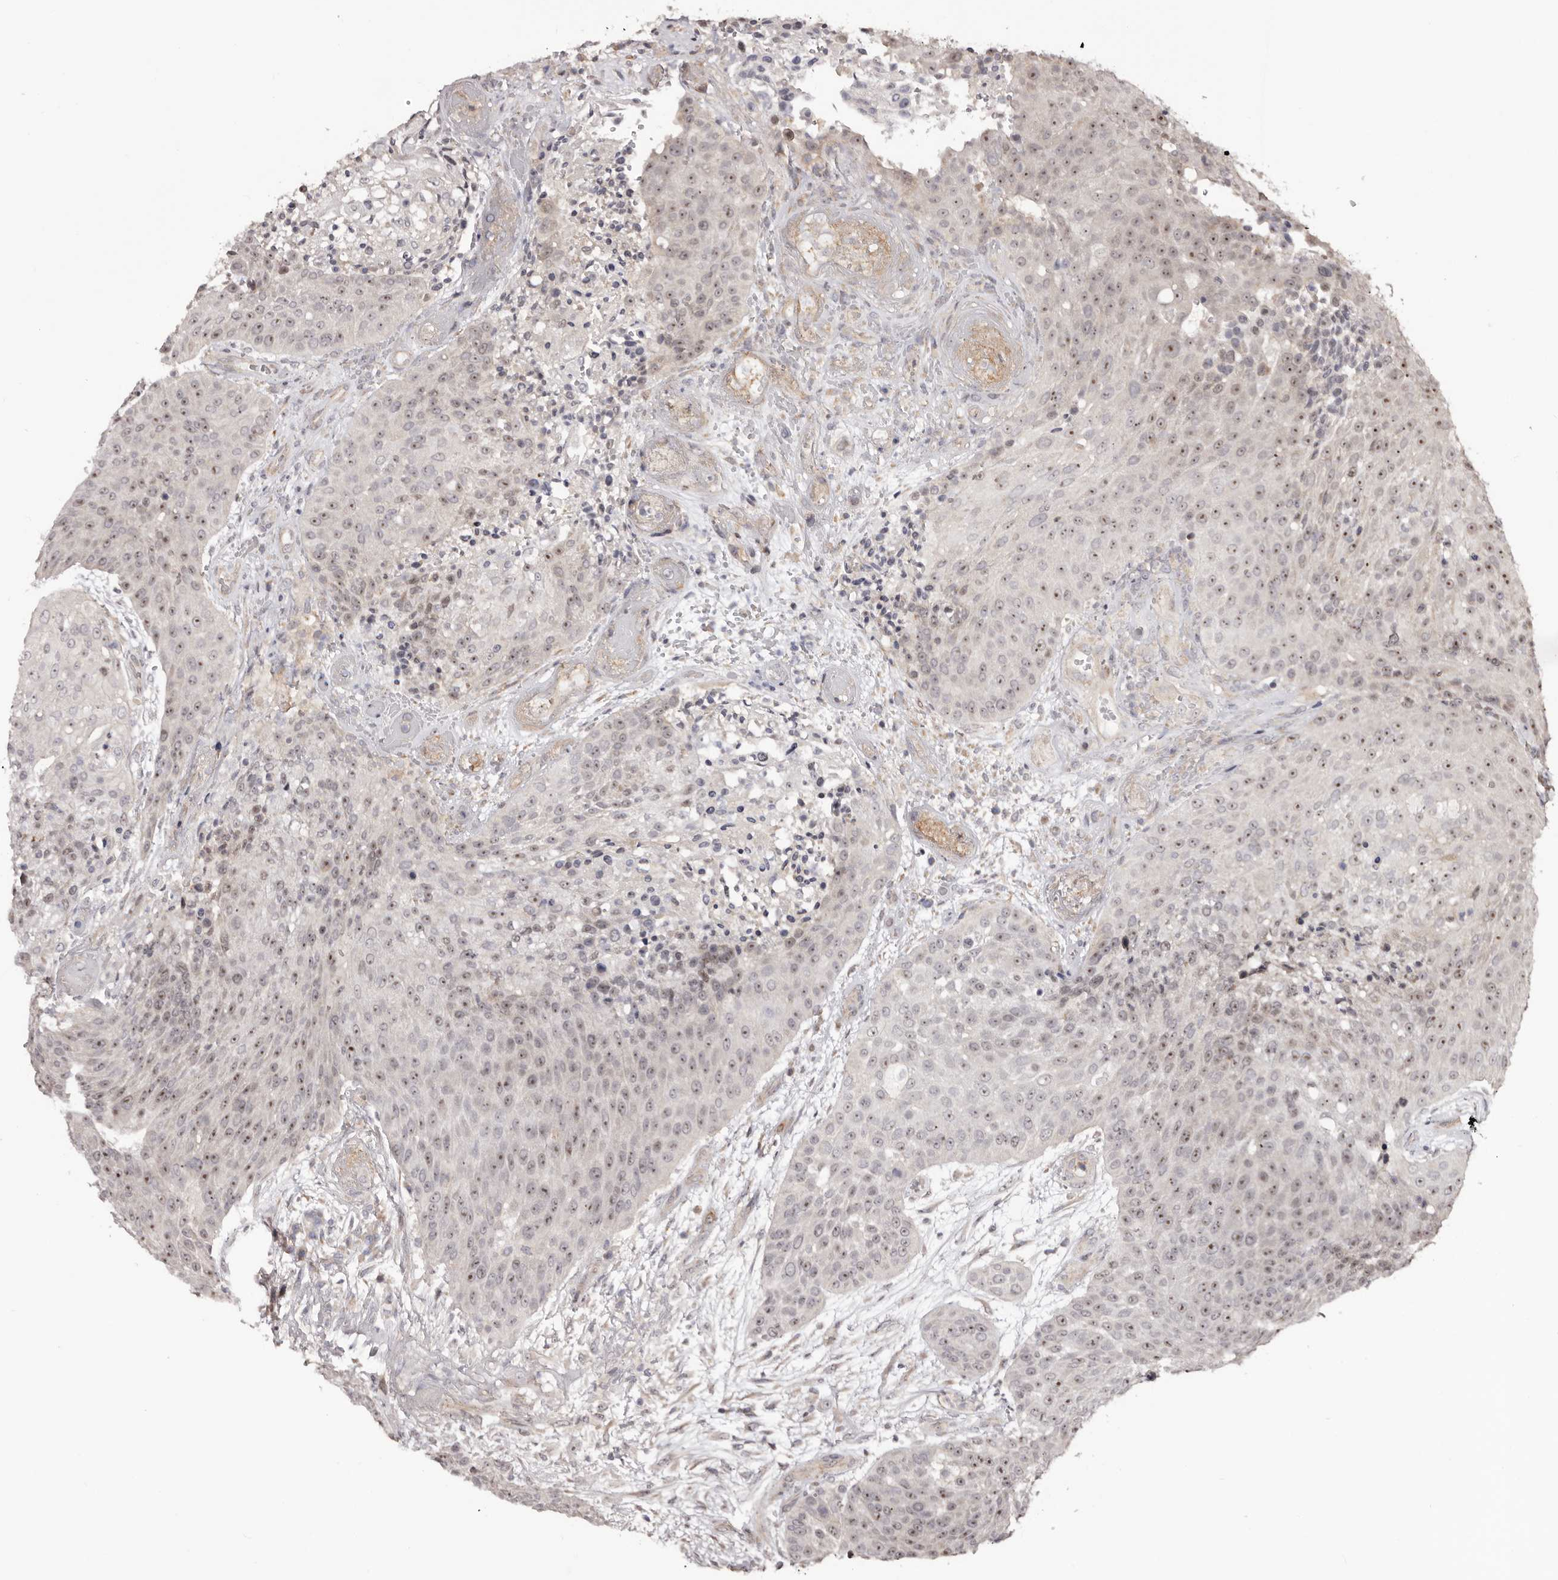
{"staining": {"intensity": "moderate", "quantity": ">75%", "location": "nuclear"}, "tissue": "urothelial cancer", "cell_type": "Tumor cells", "image_type": "cancer", "snomed": [{"axis": "morphology", "description": "Urothelial carcinoma, High grade"}, {"axis": "topography", "description": "Urinary bladder"}], "caption": "Human urothelial carcinoma (high-grade) stained with a brown dye exhibits moderate nuclear positive positivity in about >75% of tumor cells.", "gene": "NOL12", "patient": {"sex": "female", "age": 63}}